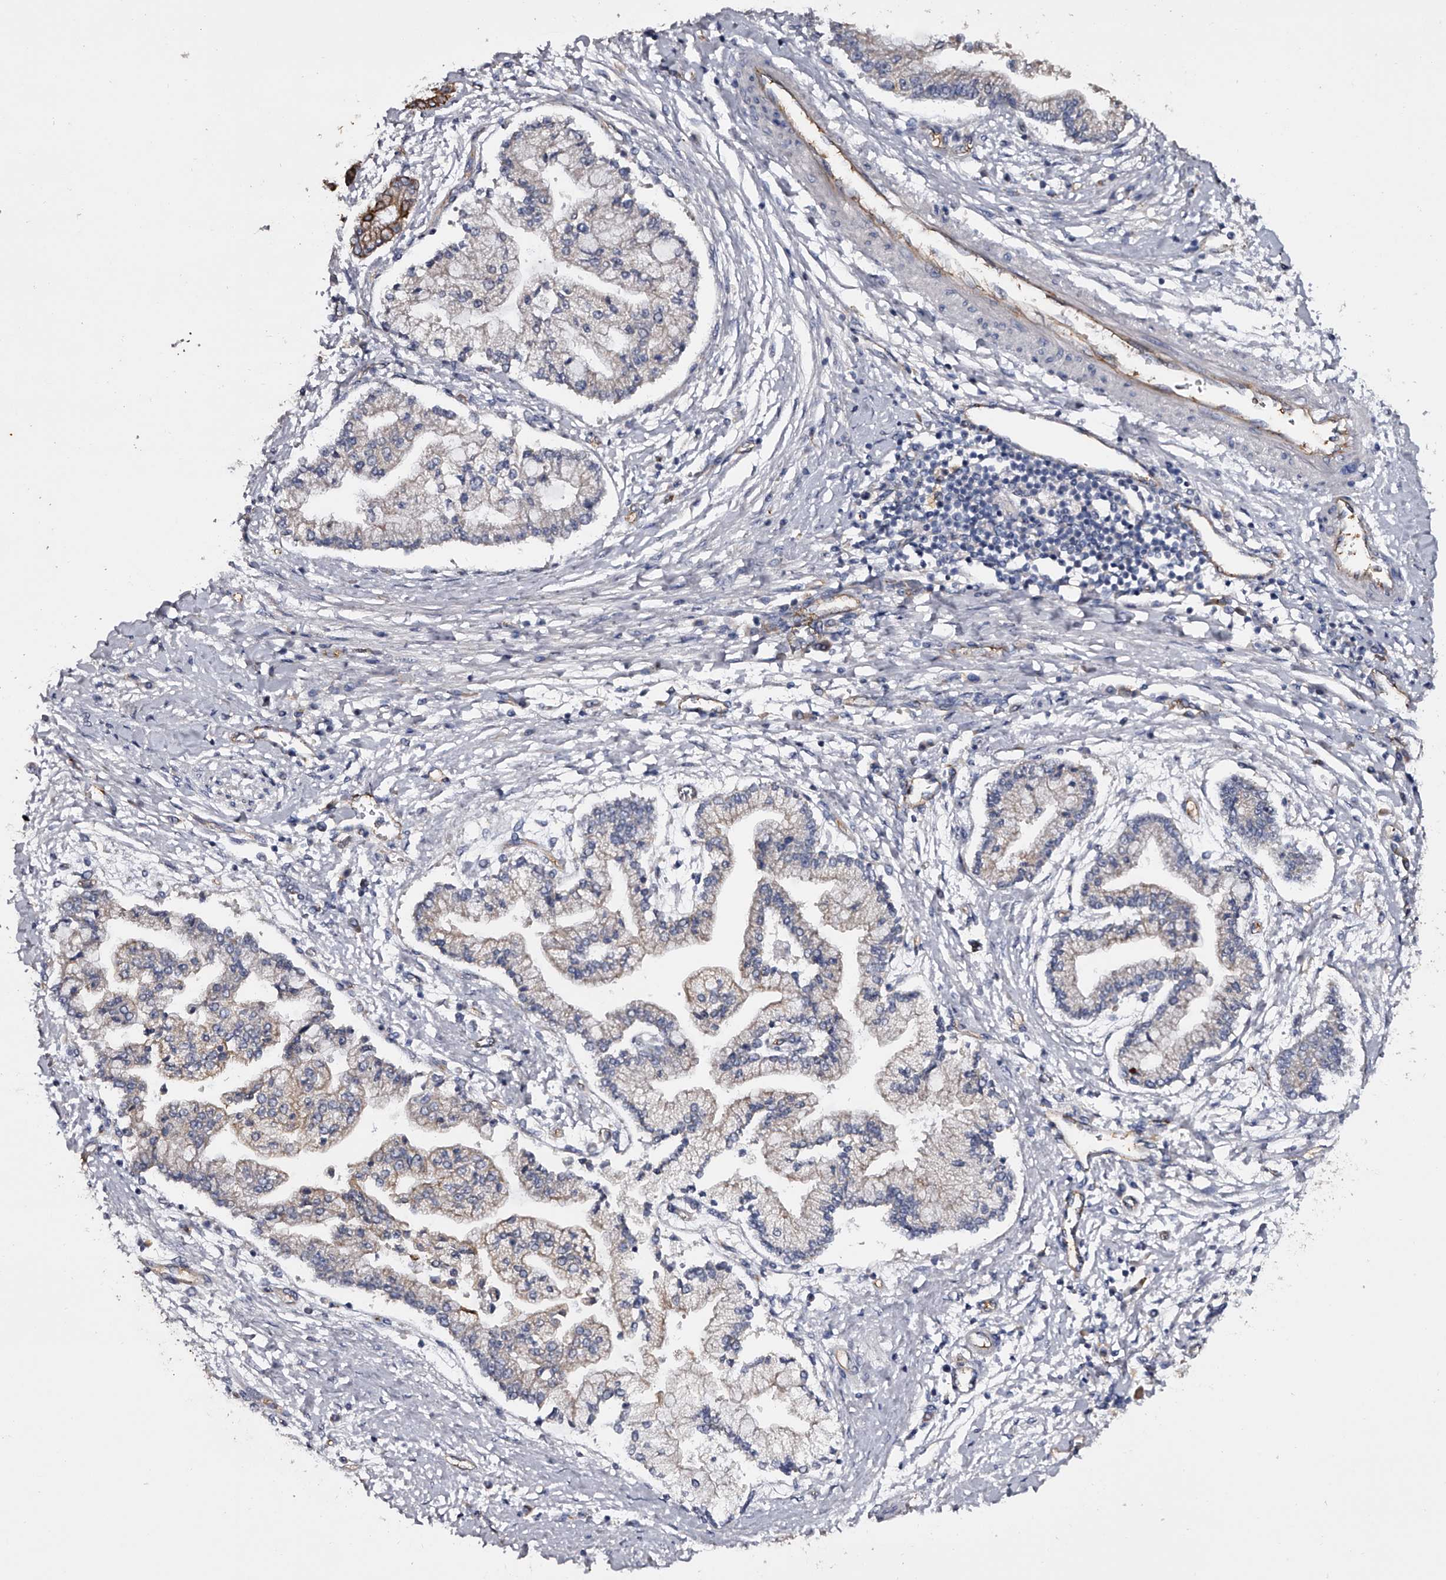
{"staining": {"intensity": "weak", "quantity": "25%-75%", "location": "cytoplasmic/membranous"}, "tissue": "liver cancer", "cell_type": "Tumor cells", "image_type": "cancer", "snomed": [{"axis": "morphology", "description": "Cholangiocarcinoma"}, {"axis": "topography", "description": "Liver"}], "caption": "This micrograph reveals immunohistochemistry staining of human liver cancer, with low weak cytoplasmic/membranous positivity in approximately 25%-75% of tumor cells.", "gene": "MDN1", "patient": {"sex": "male", "age": 50}}